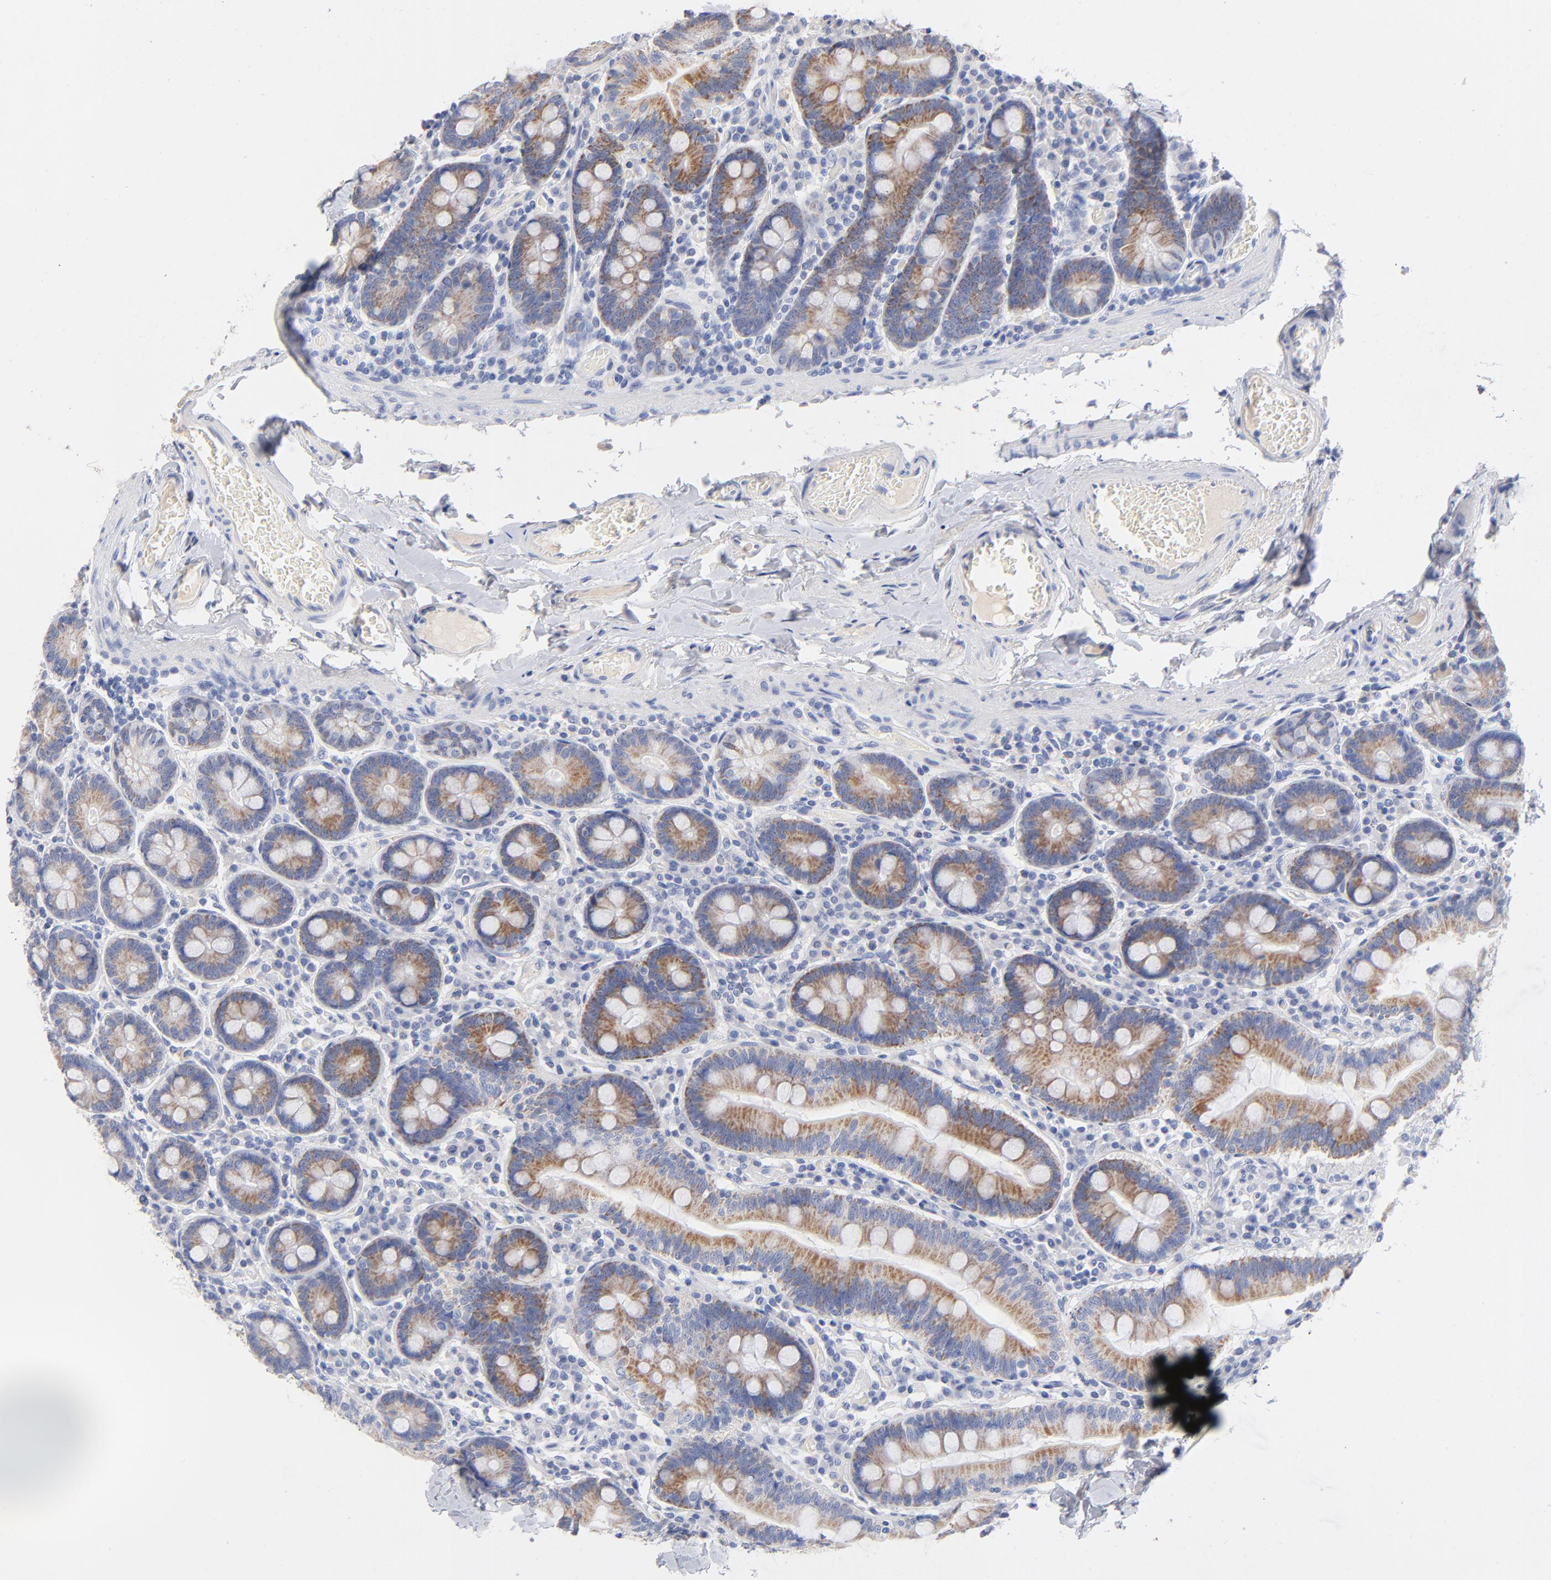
{"staining": {"intensity": "moderate", "quantity": ">75%", "location": "cytoplasmic/membranous"}, "tissue": "duodenum", "cell_type": "Glandular cells", "image_type": "normal", "snomed": [{"axis": "morphology", "description": "Normal tissue, NOS"}, {"axis": "topography", "description": "Duodenum"}], "caption": "Unremarkable duodenum exhibits moderate cytoplasmic/membranous positivity in approximately >75% of glandular cells, visualized by immunohistochemistry. The staining was performed using DAB (3,3'-diaminobenzidine), with brown indicating positive protein expression. Nuclei are stained blue with hematoxylin.", "gene": "CPS1", "patient": {"sex": "male", "age": 66}}